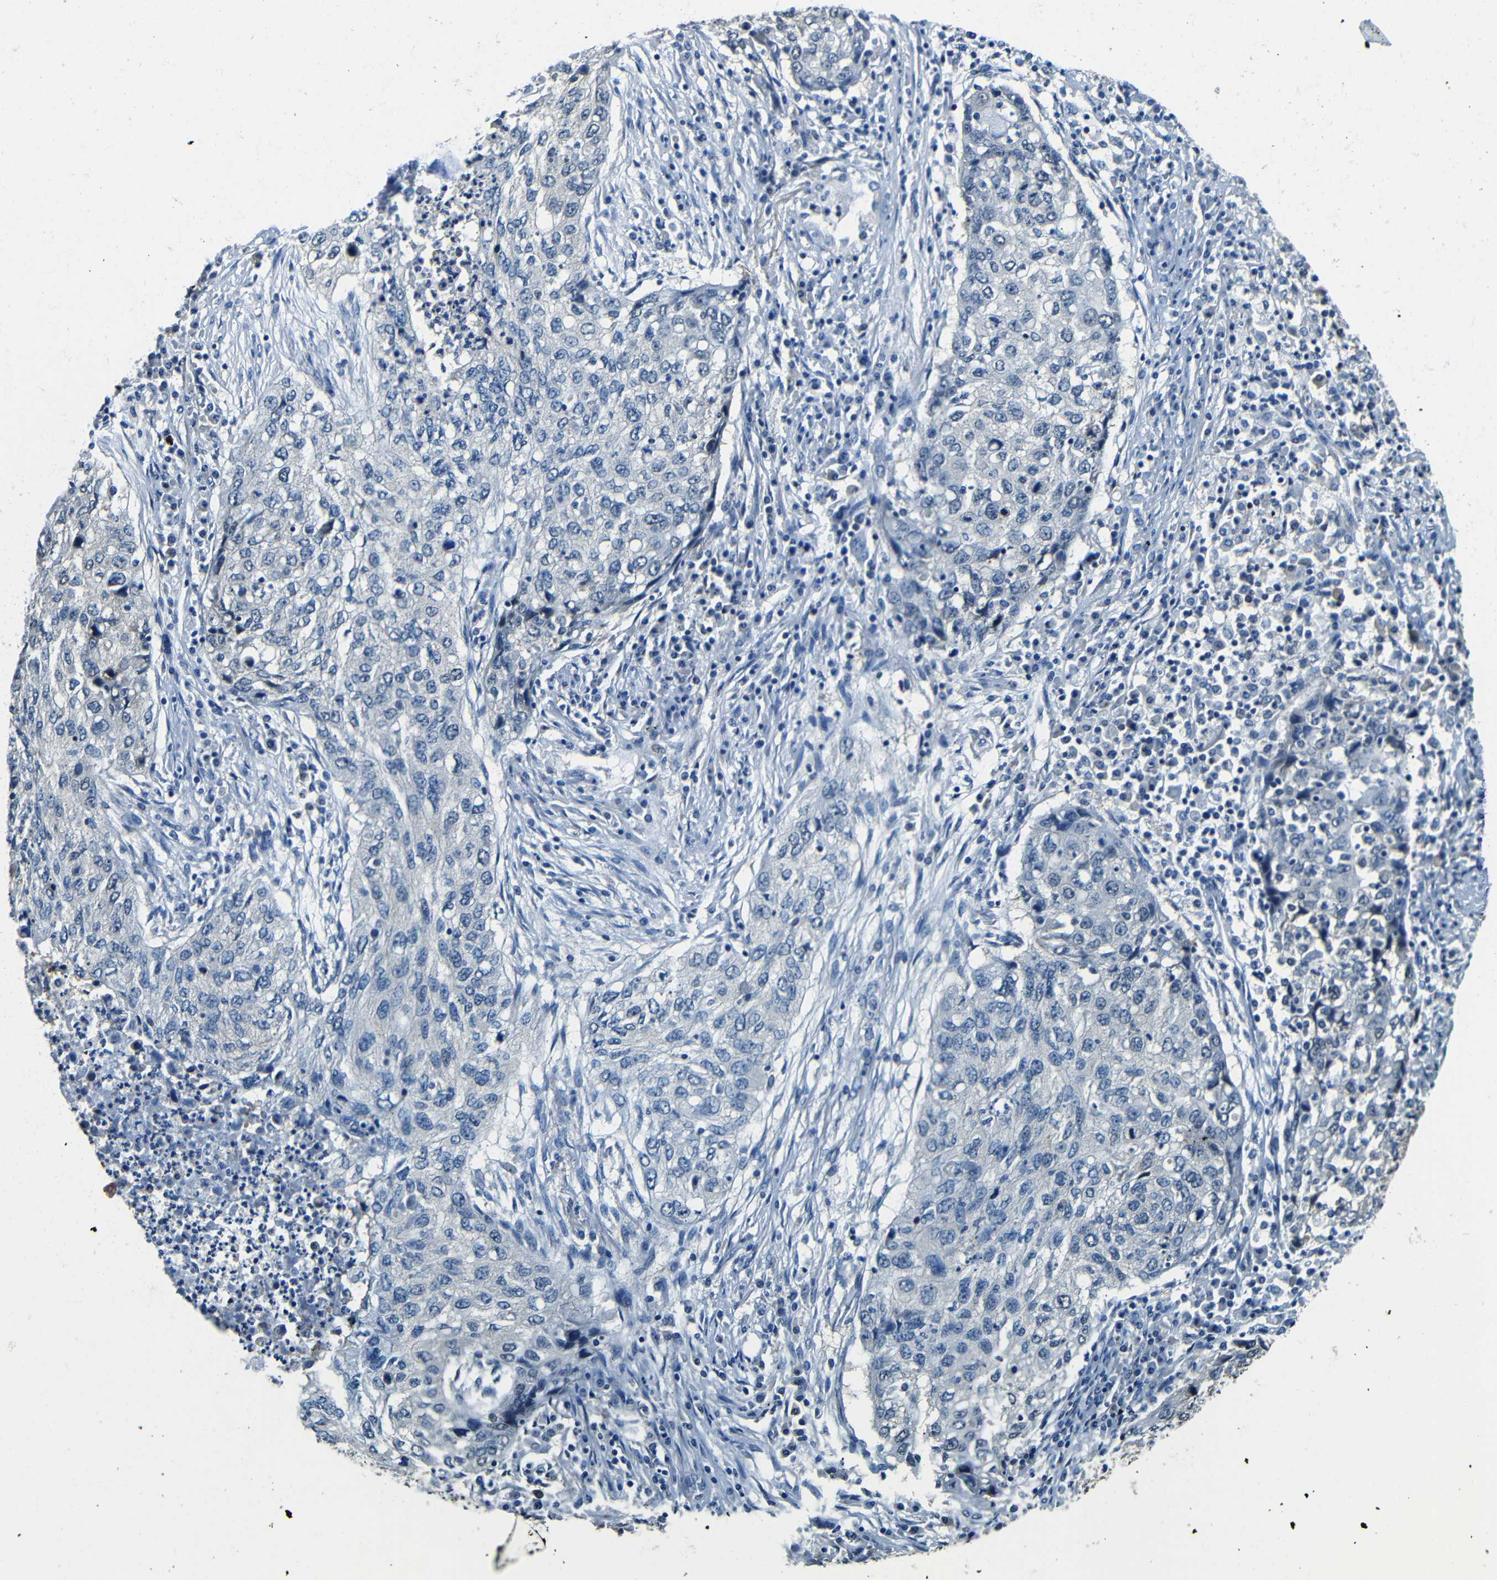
{"staining": {"intensity": "negative", "quantity": "none", "location": "none"}, "tissue": "lung cancer", "cell_type": "Tumor cells", "image_type": "cancer", "snomed": [{"axis": "morphology", "description": "Squamous cell carcinoma, NOS"}, {"axis": "topography", "description": "Lung"}], "caption": "Immunohistochemical staining of lung squamous cell carcinoma shows no significant staining in tumor cells.", "gene": "ADAP1", "patient": {"sex": "female", "age": 63}}